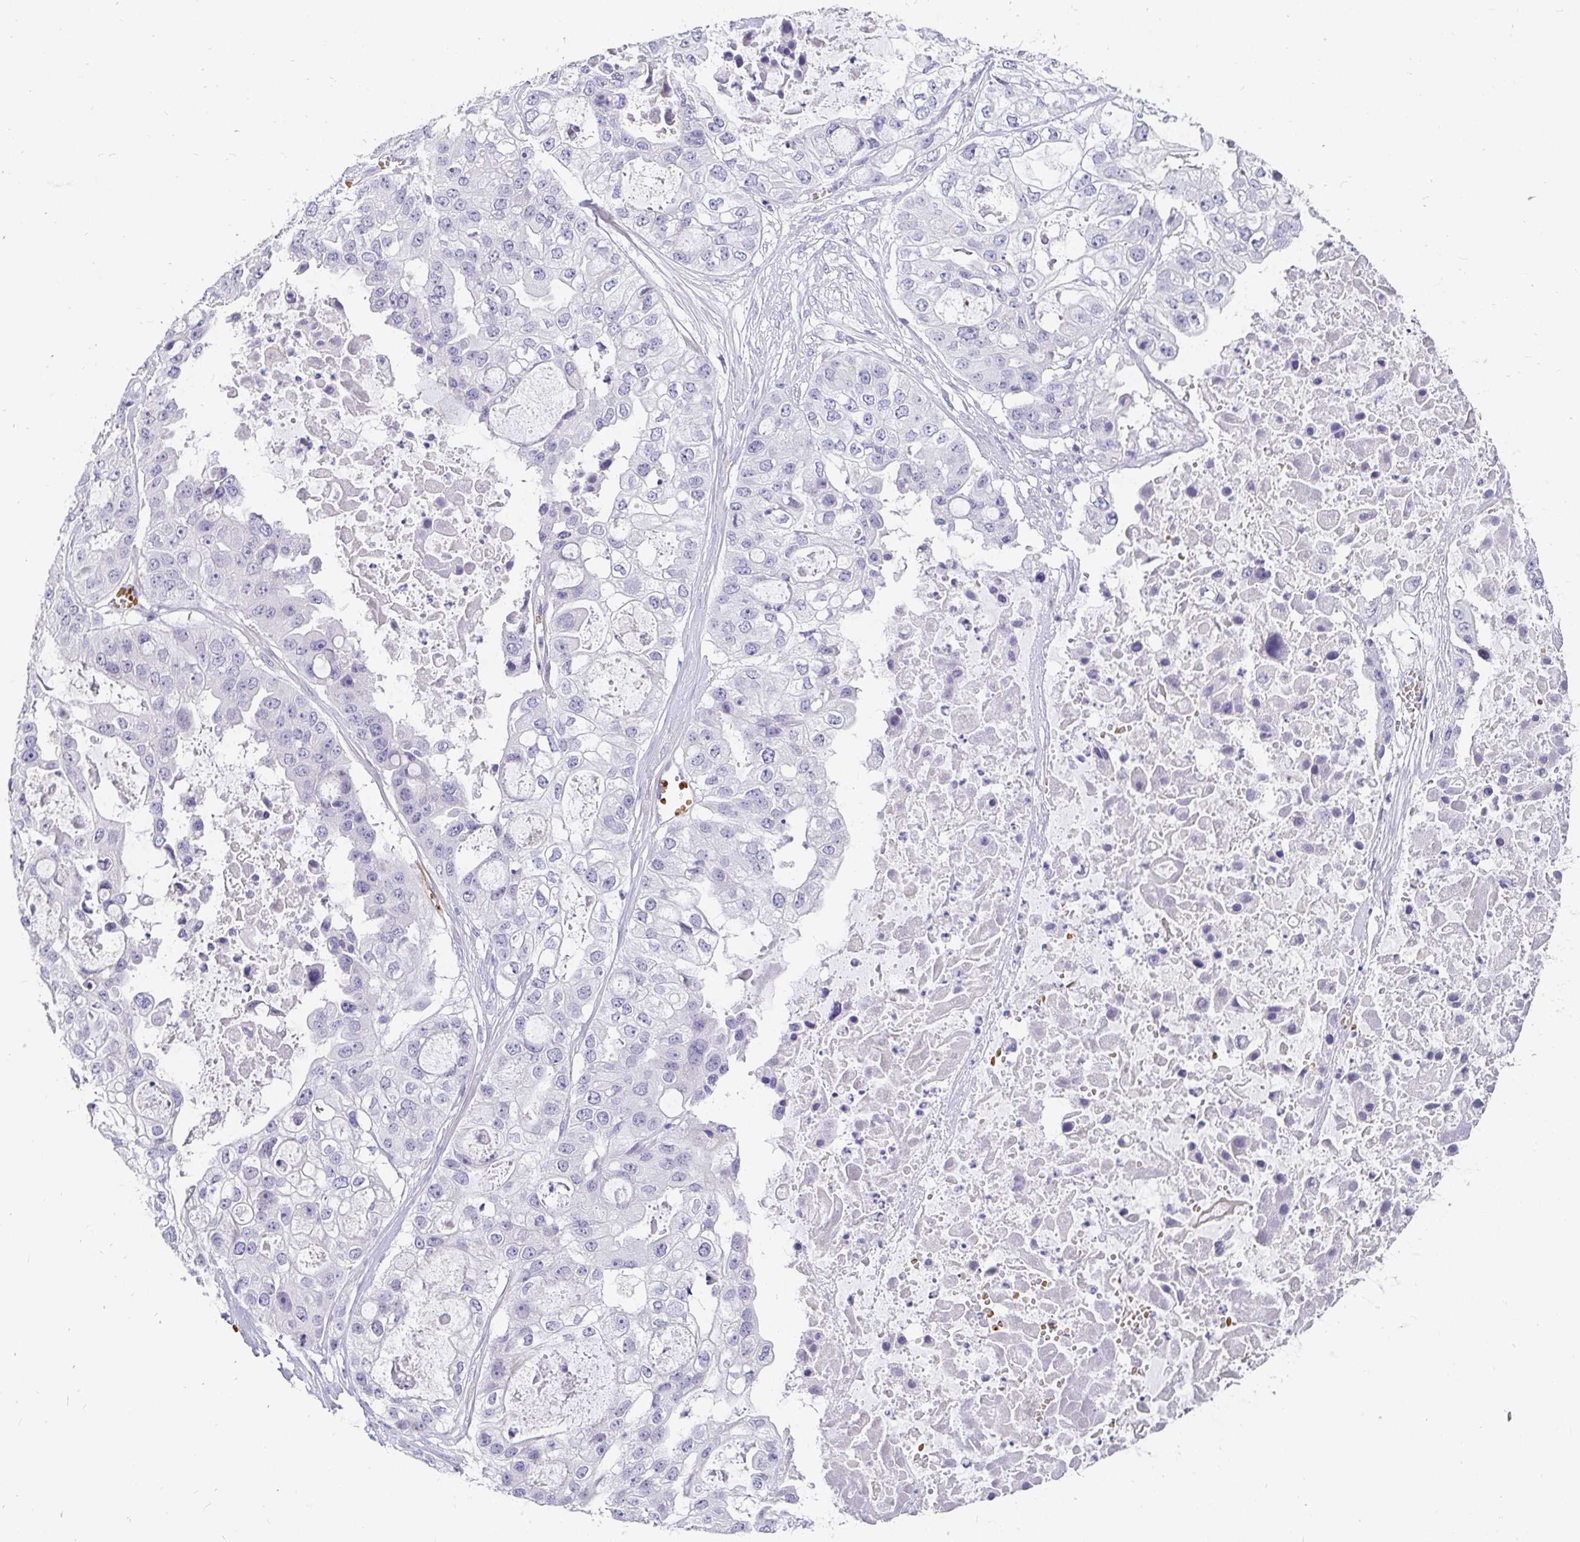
{"staining": {"intensity": "negative", "quantity": "none", "location": "none"}, "tissue": "ovarian cancer", "cell_type": "Tumor cells", "image_type": "cancer", "snomed": [{"axis": "morphology", "description": "Cystadenocarcinoma, serous, NOS"}, {"axis": "topography", "description": "Ovary"}], "caption": "IHC of human ovarian cancer demonstrates no positivity in tumor cells. (DAB IHC visualized using brightfield microscopy, high magnification).", "gene": "FGF21", "patient": {"sex": "female", "age": 56}}